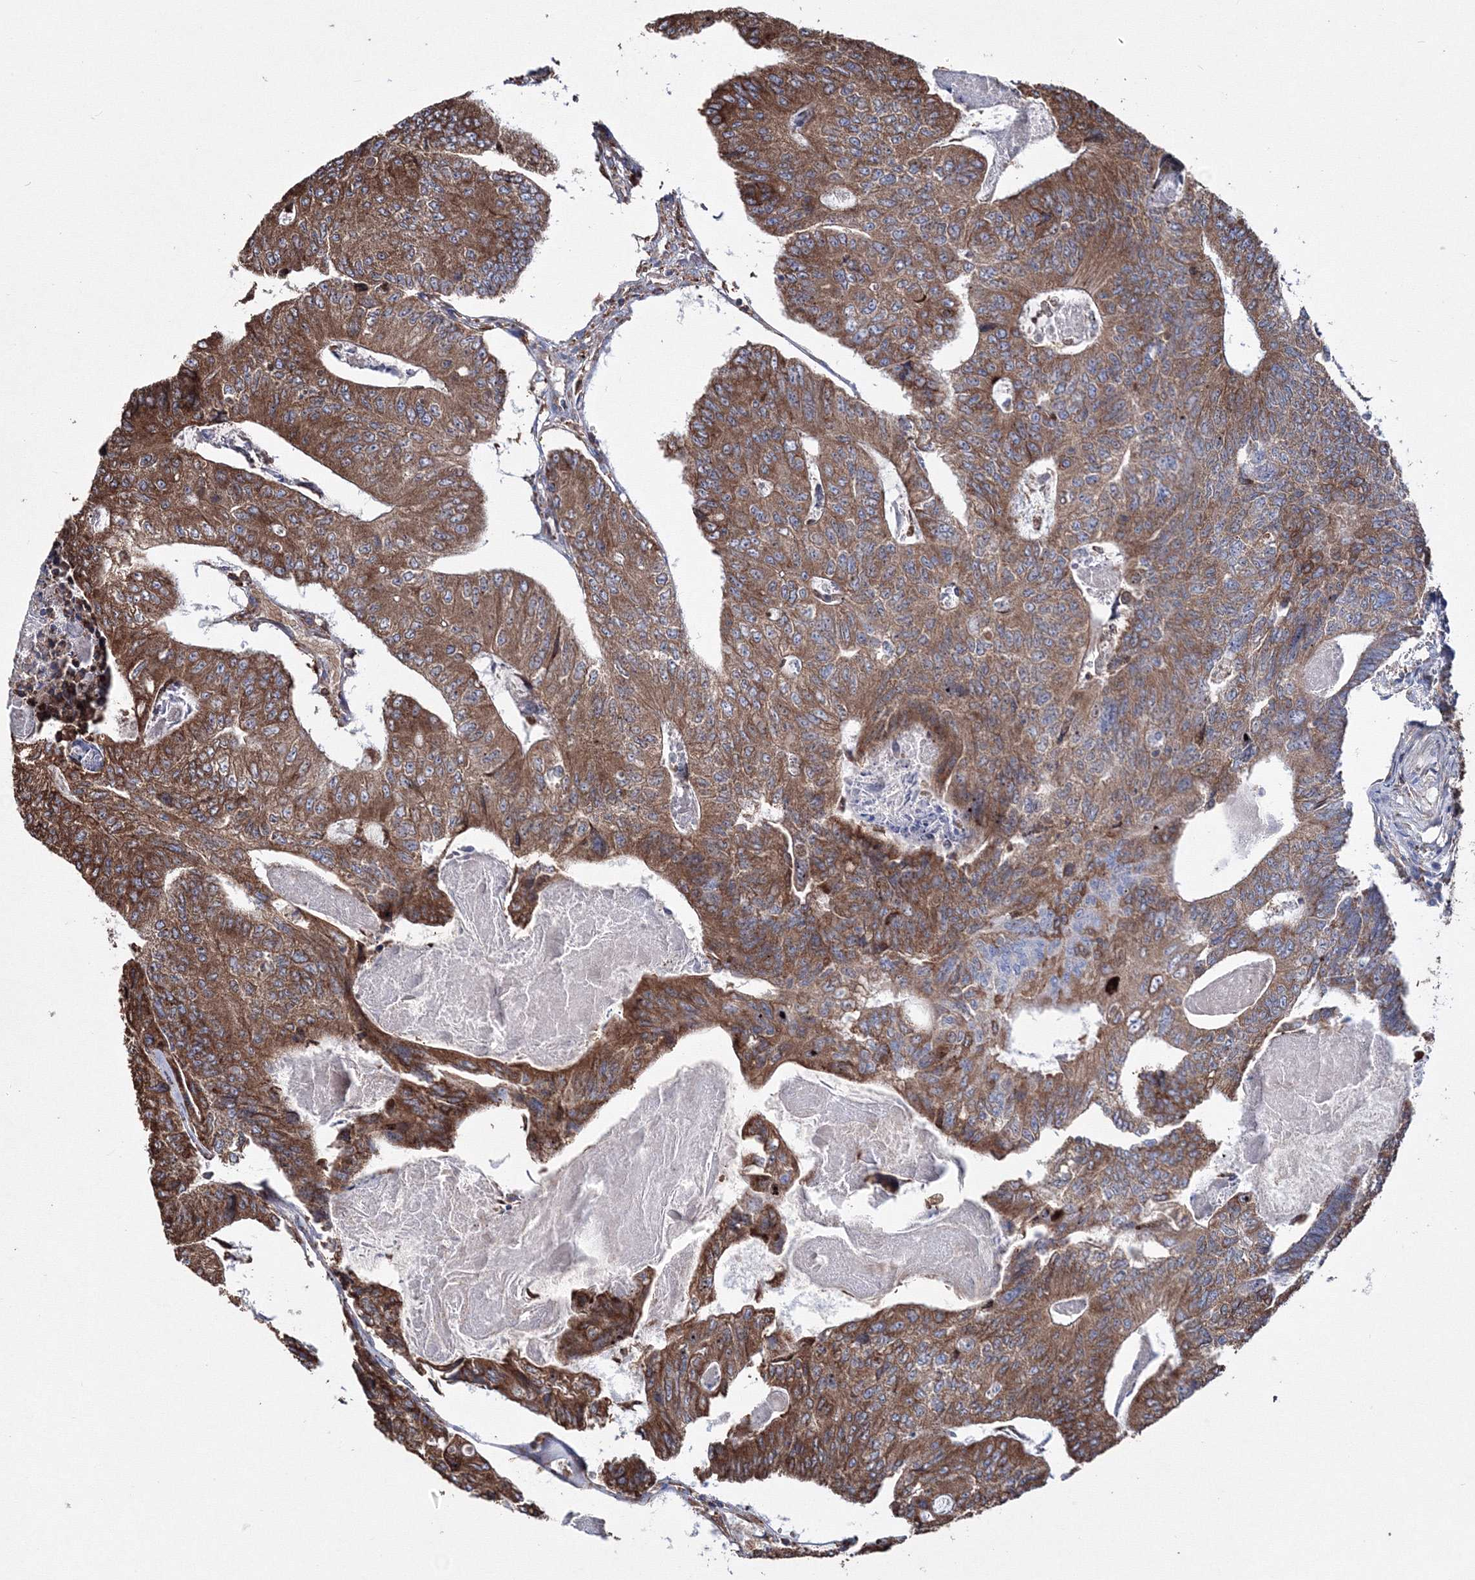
{"staining": {"intensity": "moderate", "quantity": ">75%", "location": "cytoplasmic/membranous"}, "tissue": "colorectal cancer", "cell_type": "Tumor cells", "image_type": "cancer", "snomed": [{"axis": "morphology", "description": "Adenocarcinoma, NOS"}, {"axis": "topography", "description": "Colon"}], "caption": "There is medium levels of moderate cytoplasmic/membranous positivity in tumor cells of colorectal adenocarcinoma, as demonstrated by immunohistochemical staining (brown color).", "gene": "VPS8", "patient": {"sex": "female", "age": 67}}